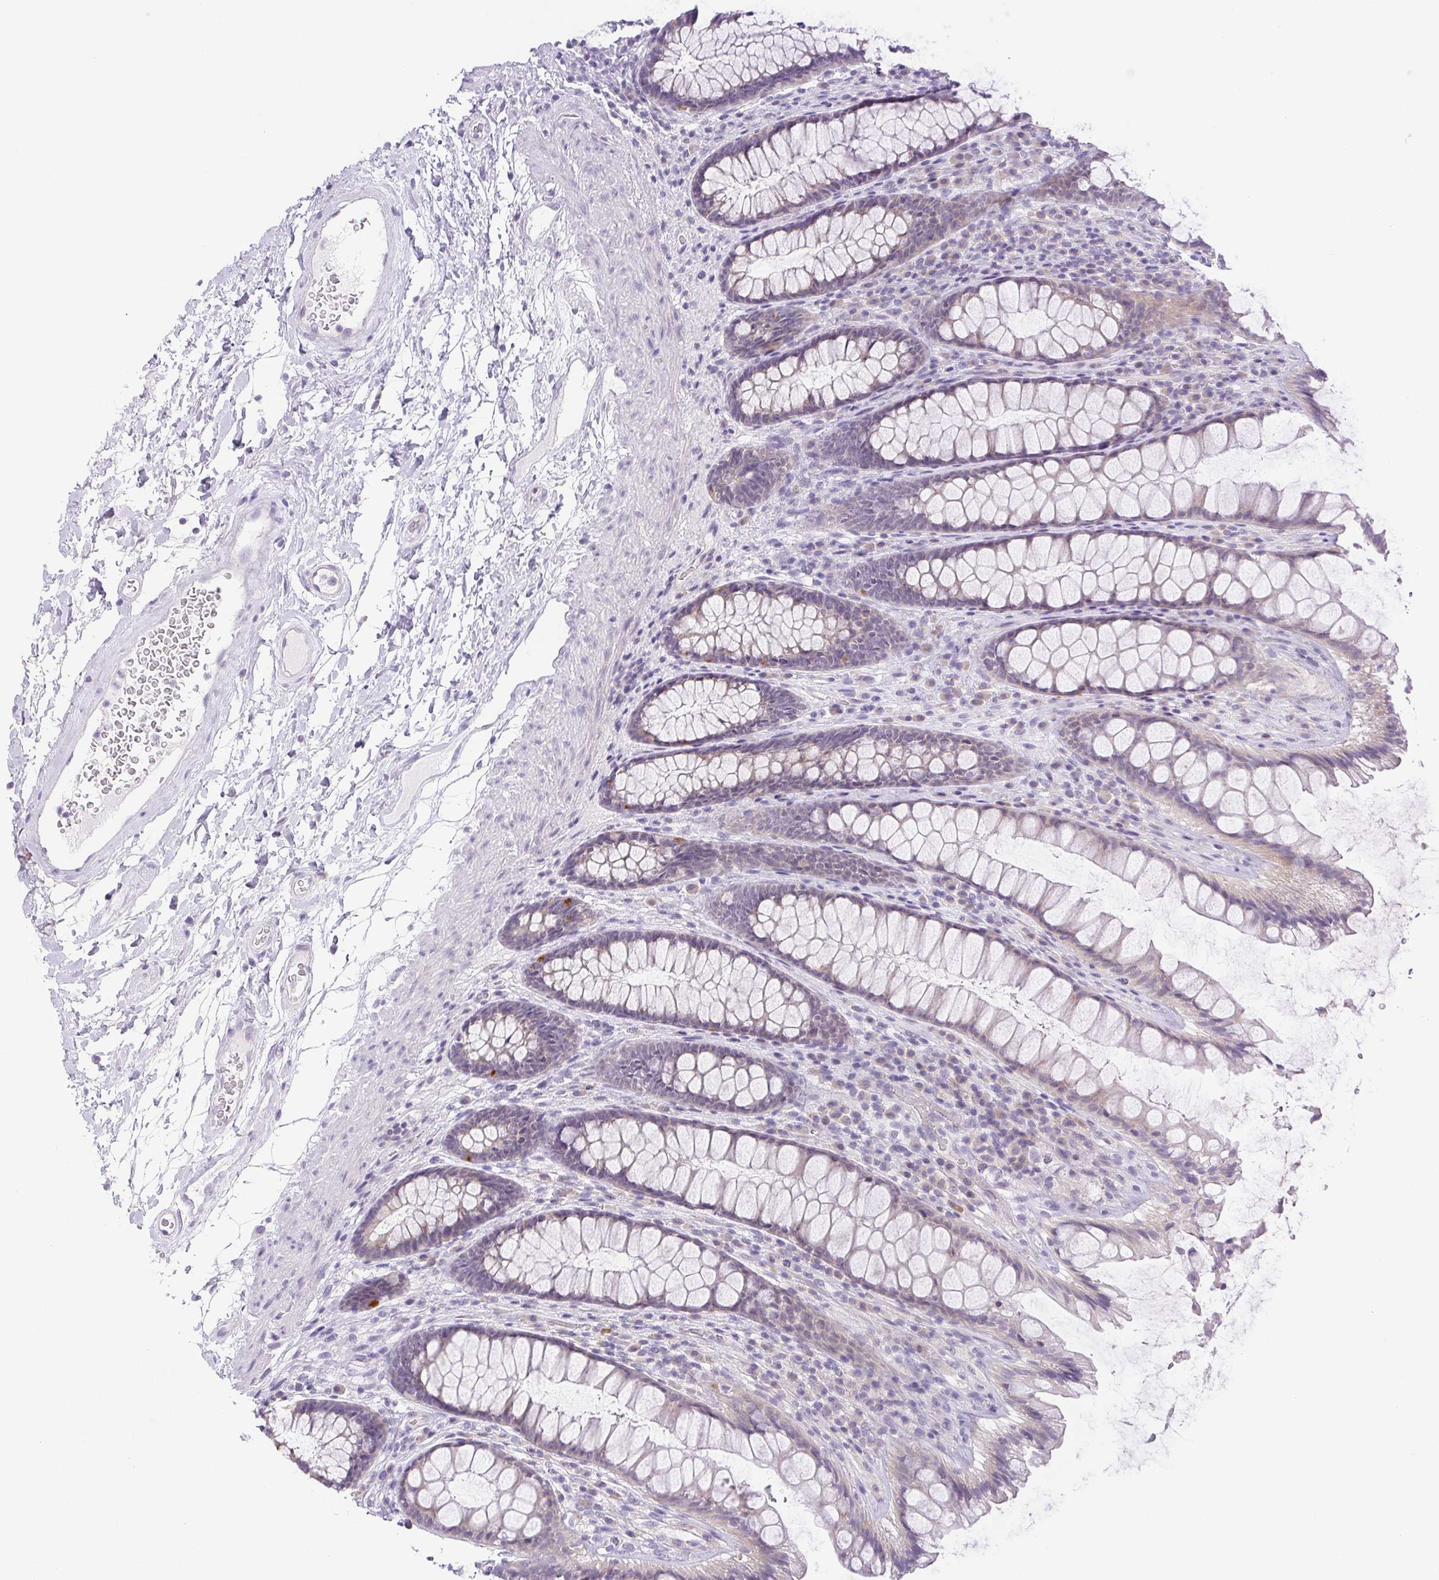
{"staining": {"intensity": "weak", "quantity": "<25%", "location": "cytoplasmic/membranous"}, "tissue": "rectum", "cell_type": "Glandular cells", "image_type": "normal", "snomed": [{"axis": "morphology", "description": "Normal tissue, NOS"}, {"axis": "topography", "description": "Rectum"}], "caption": "Immunohistochemistry (IHC) image of normal human rectum stained for a protein (brown), which displays no positivity in glandular cells. Nuclei are stained in blue.", "gene": "PAPPA2", "patient": {"sex": "male", "age": 72}}